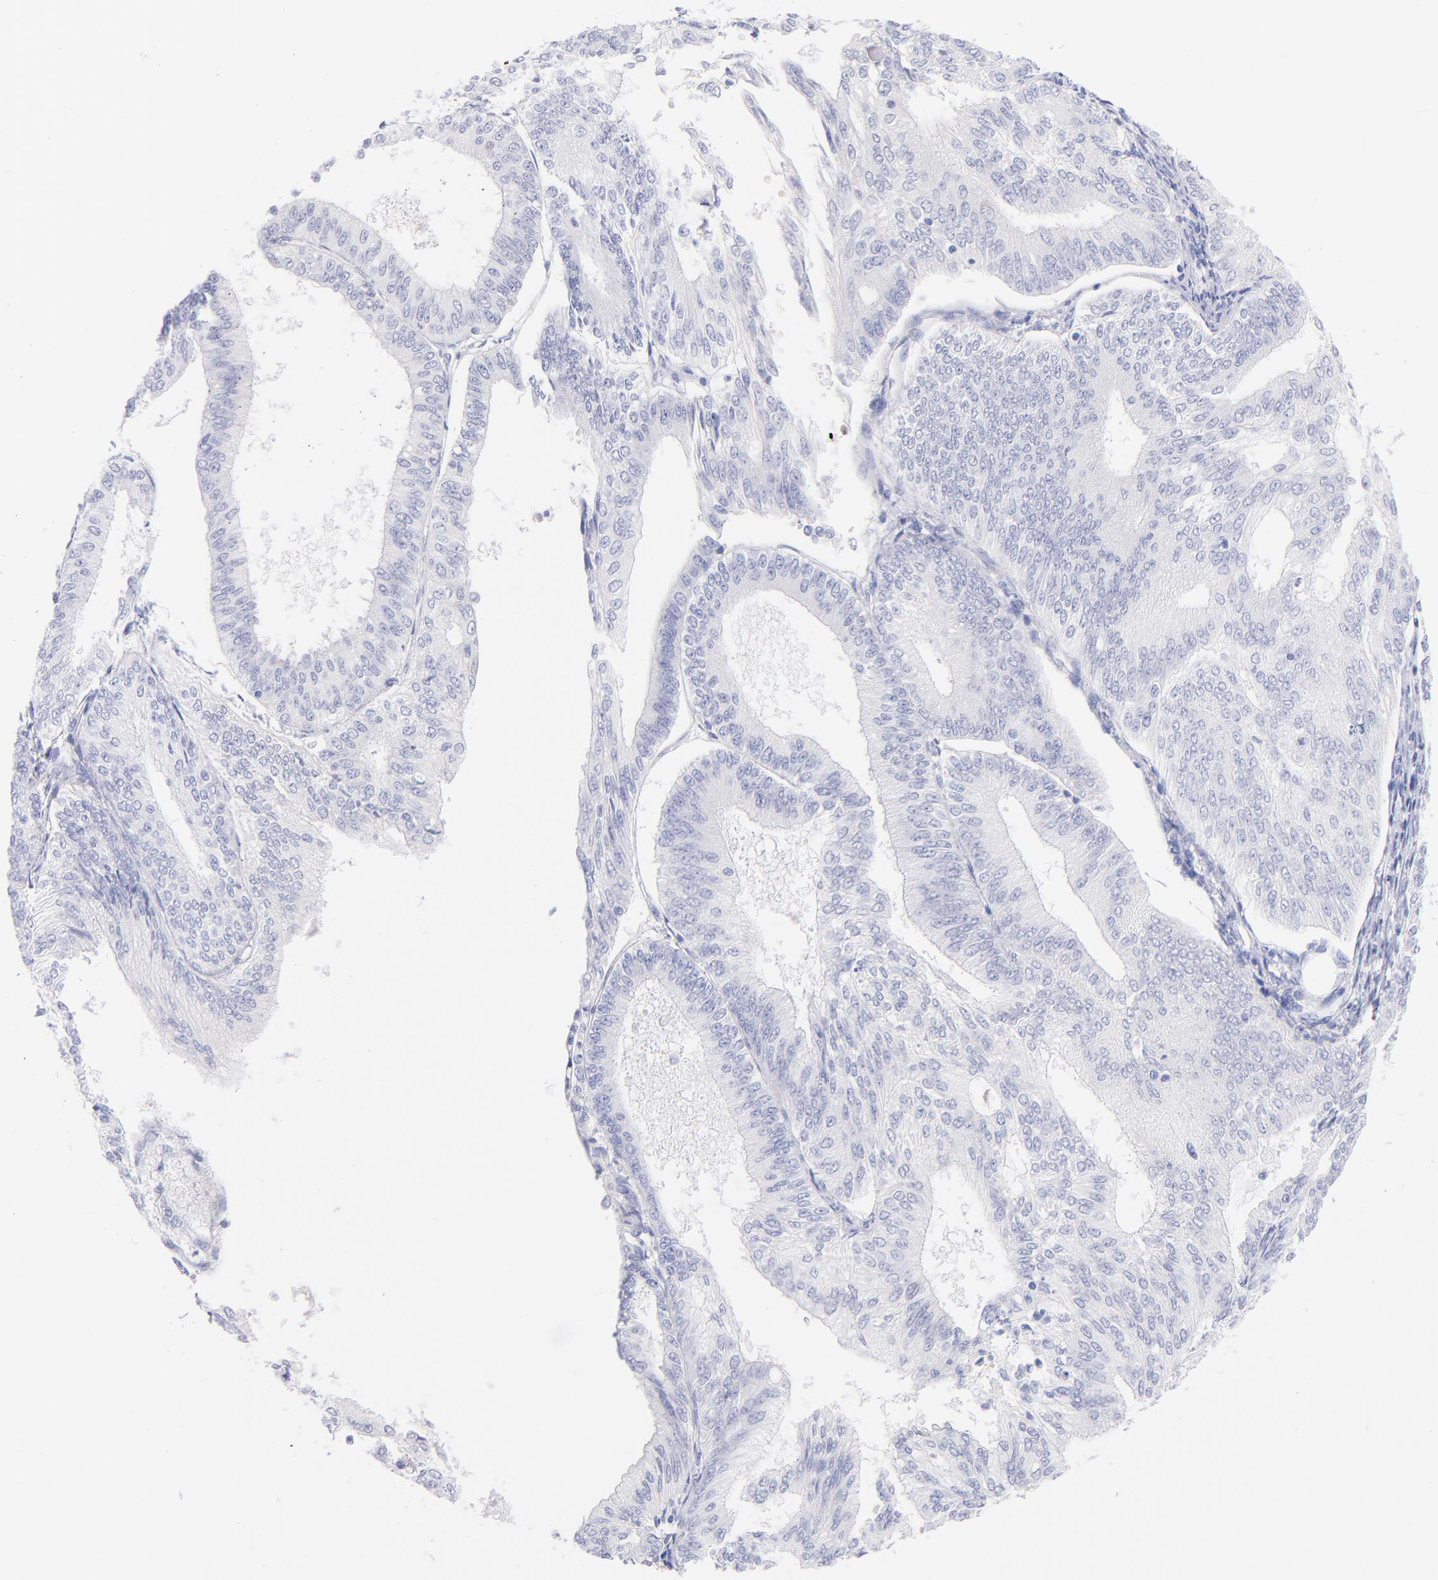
{"staining": {"intensity": "negative", "quantity": "none", "location": "none"}, "tissue": "endometrial cancer", "cell_type": "Tumor cells", "image_type": "cancer", "snomed": [{"axis": "morphology", "description": "Adenocarcinoma, NOS"}, {"axis": "topography", "description": "Endometrium"}], "caption": "An immunohistochemistry photomicrograph of endometrial cancer (adenocarcinoma) is shown. There is no staining in tumor cells of endometrial cancer (adenocarcinoma).", "gene": "HP", "patient": {"sex": "female", "age": 55}}